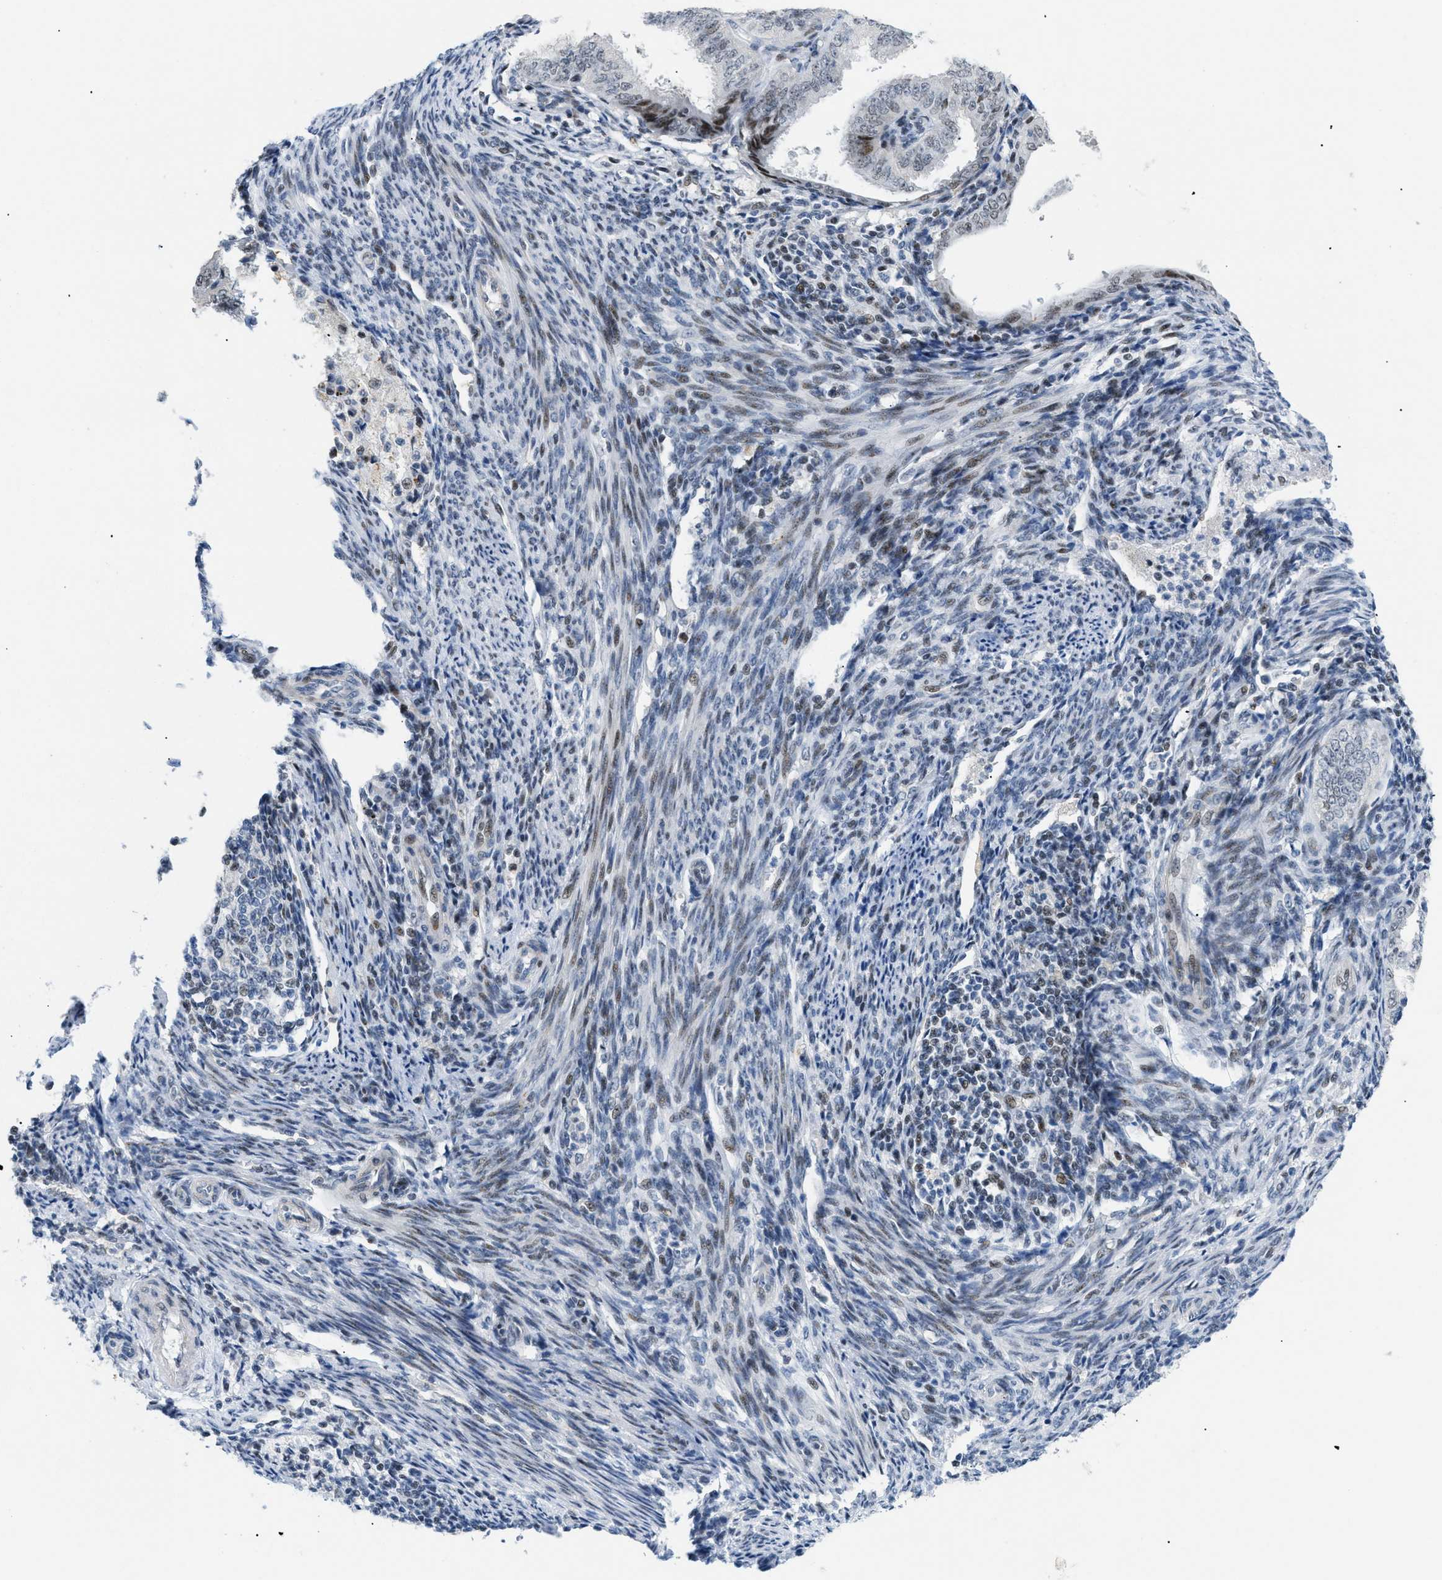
{"staining": {"intensity": "moderate", "quantity": "25%-75%", "location": "nuclear"}, "tissue": "endometrial cancer", "cell_type": "Tumor cells", "image_type": "cancer", "snomed": [{"axis": "morphology", "description": "Adenocarcinoma, NOS"}, {"axis": "topography", "description": "Endometrium"}], "caption": "A histopathology image showing moderate nuclear expression in about 25%-75% of tumor cells in adenocarcinoma (endometrial), as visualized by brown immunohistochemical staining.", "gene": "MED1", "patient": {"sex": "female", "age": 58}}